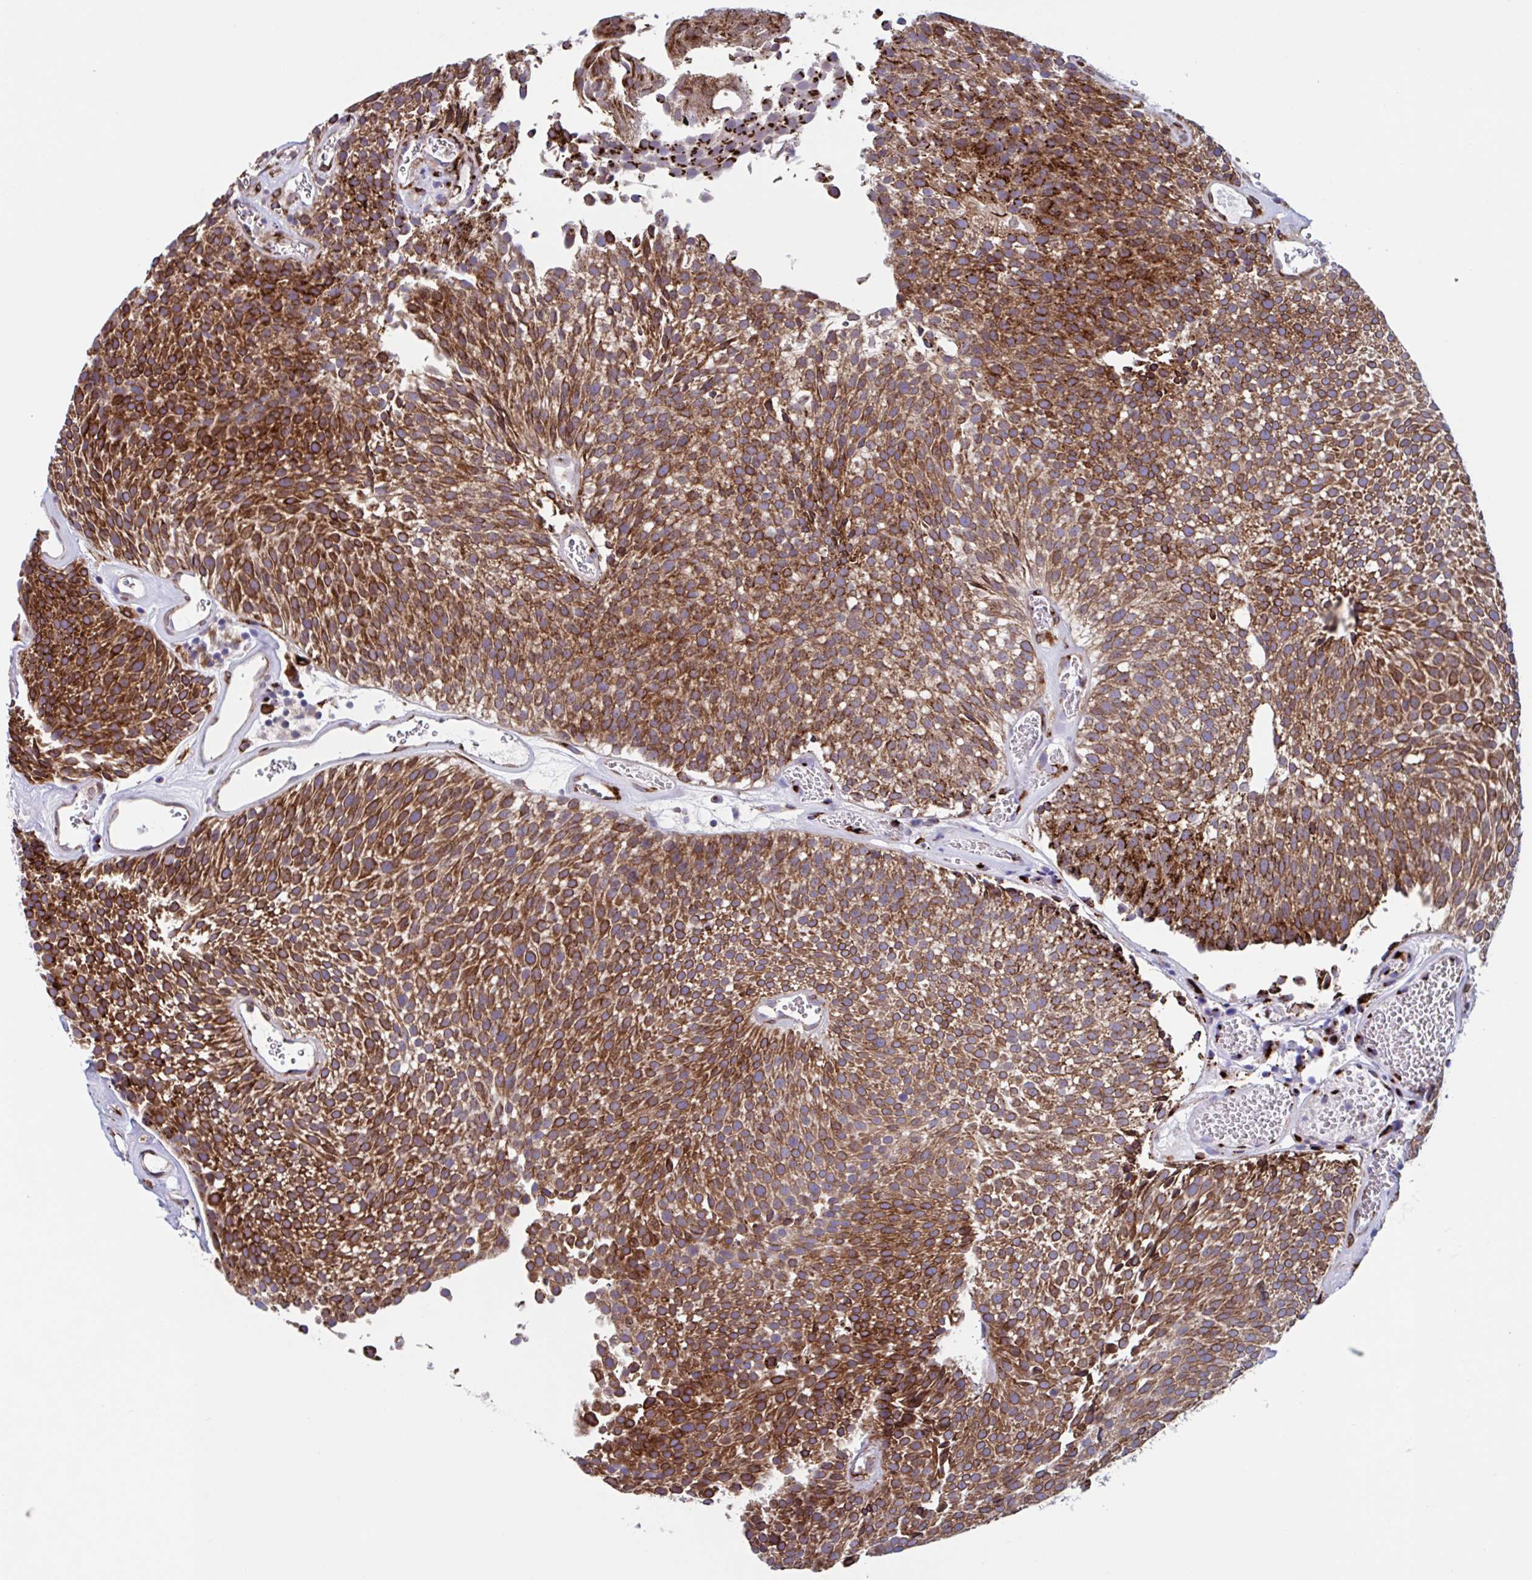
{"staining": {"intensity": "moderate", "quantity": "25%-75%", "location": "cytoplasmic/membranous"}, "tissue": "urothelial cancer", "cell_type": "Tumor cells", "image_type": "cancer", "snomed": [{"axis": "morphology", "description": "Urothelial carcinoma, Low grade"}, {"axis": "topography", "description": "Urinary bladder"}], "caption": "Protein expression analysis of urothelial carcinoma (low-grade) displays moderate cytoplasmic/membranous expression in approximately 25%-75% of tumor cells.", "gene": "RFK", "patient": {"sex": "female", "age": 79}}